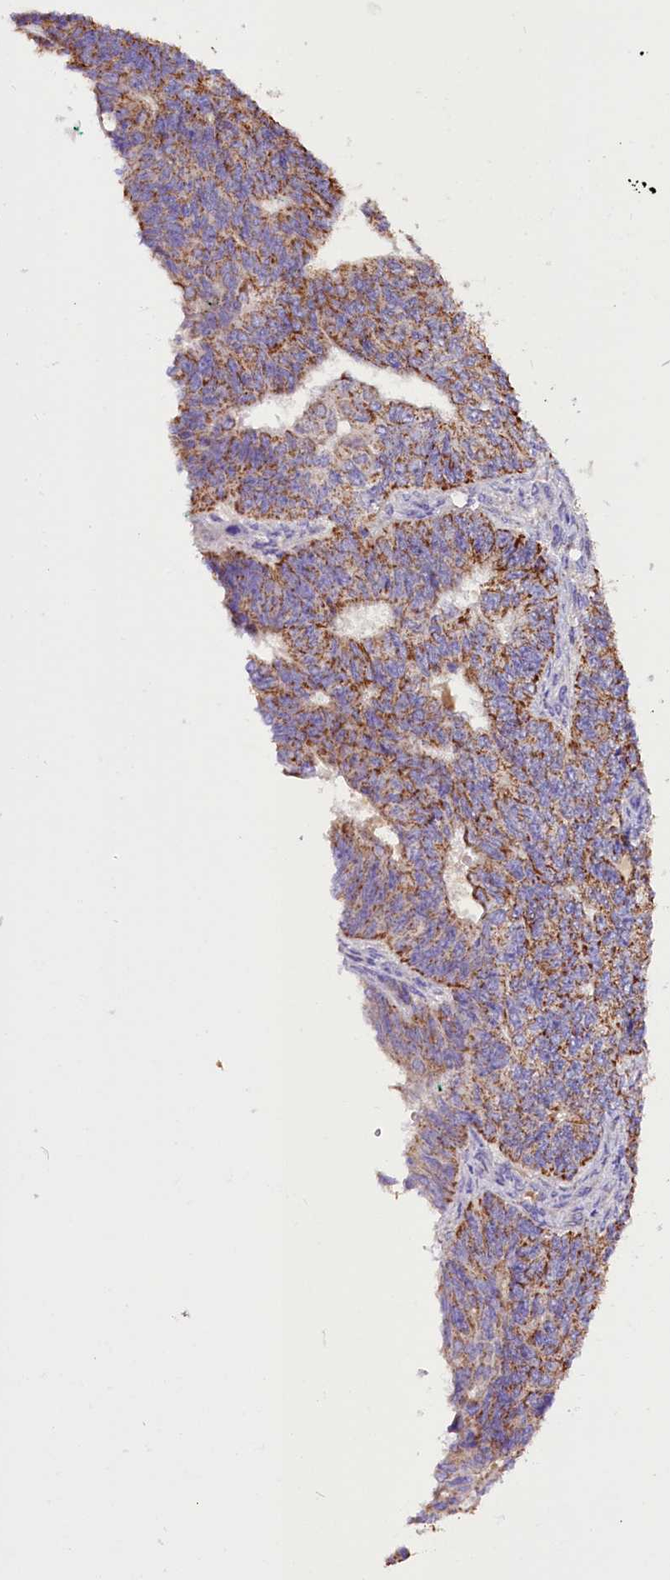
{"staining": {"intensity": "moderate", "quantity": "25%-75%", "location": "cytoplasmic/membranous"}, "tissue": "endometrial cancer", "cell_type": "Tumor cells", "image_type": "cancer", "snomed": [{"axis": "morphology", "description": "Adenocarcinoma, NOS"}, {"axis": "topography", "description": "Endometrium"}], "caption": "Immunohistochemical staining of endometrial cancer (adenocarcinoma) exhibits medium levels of moderate cytoplasmic/membranous positivity in about 25%-75% of tumor cells.", "gene": "SIX5", "patient": {"sex": "female", "age": 32}}